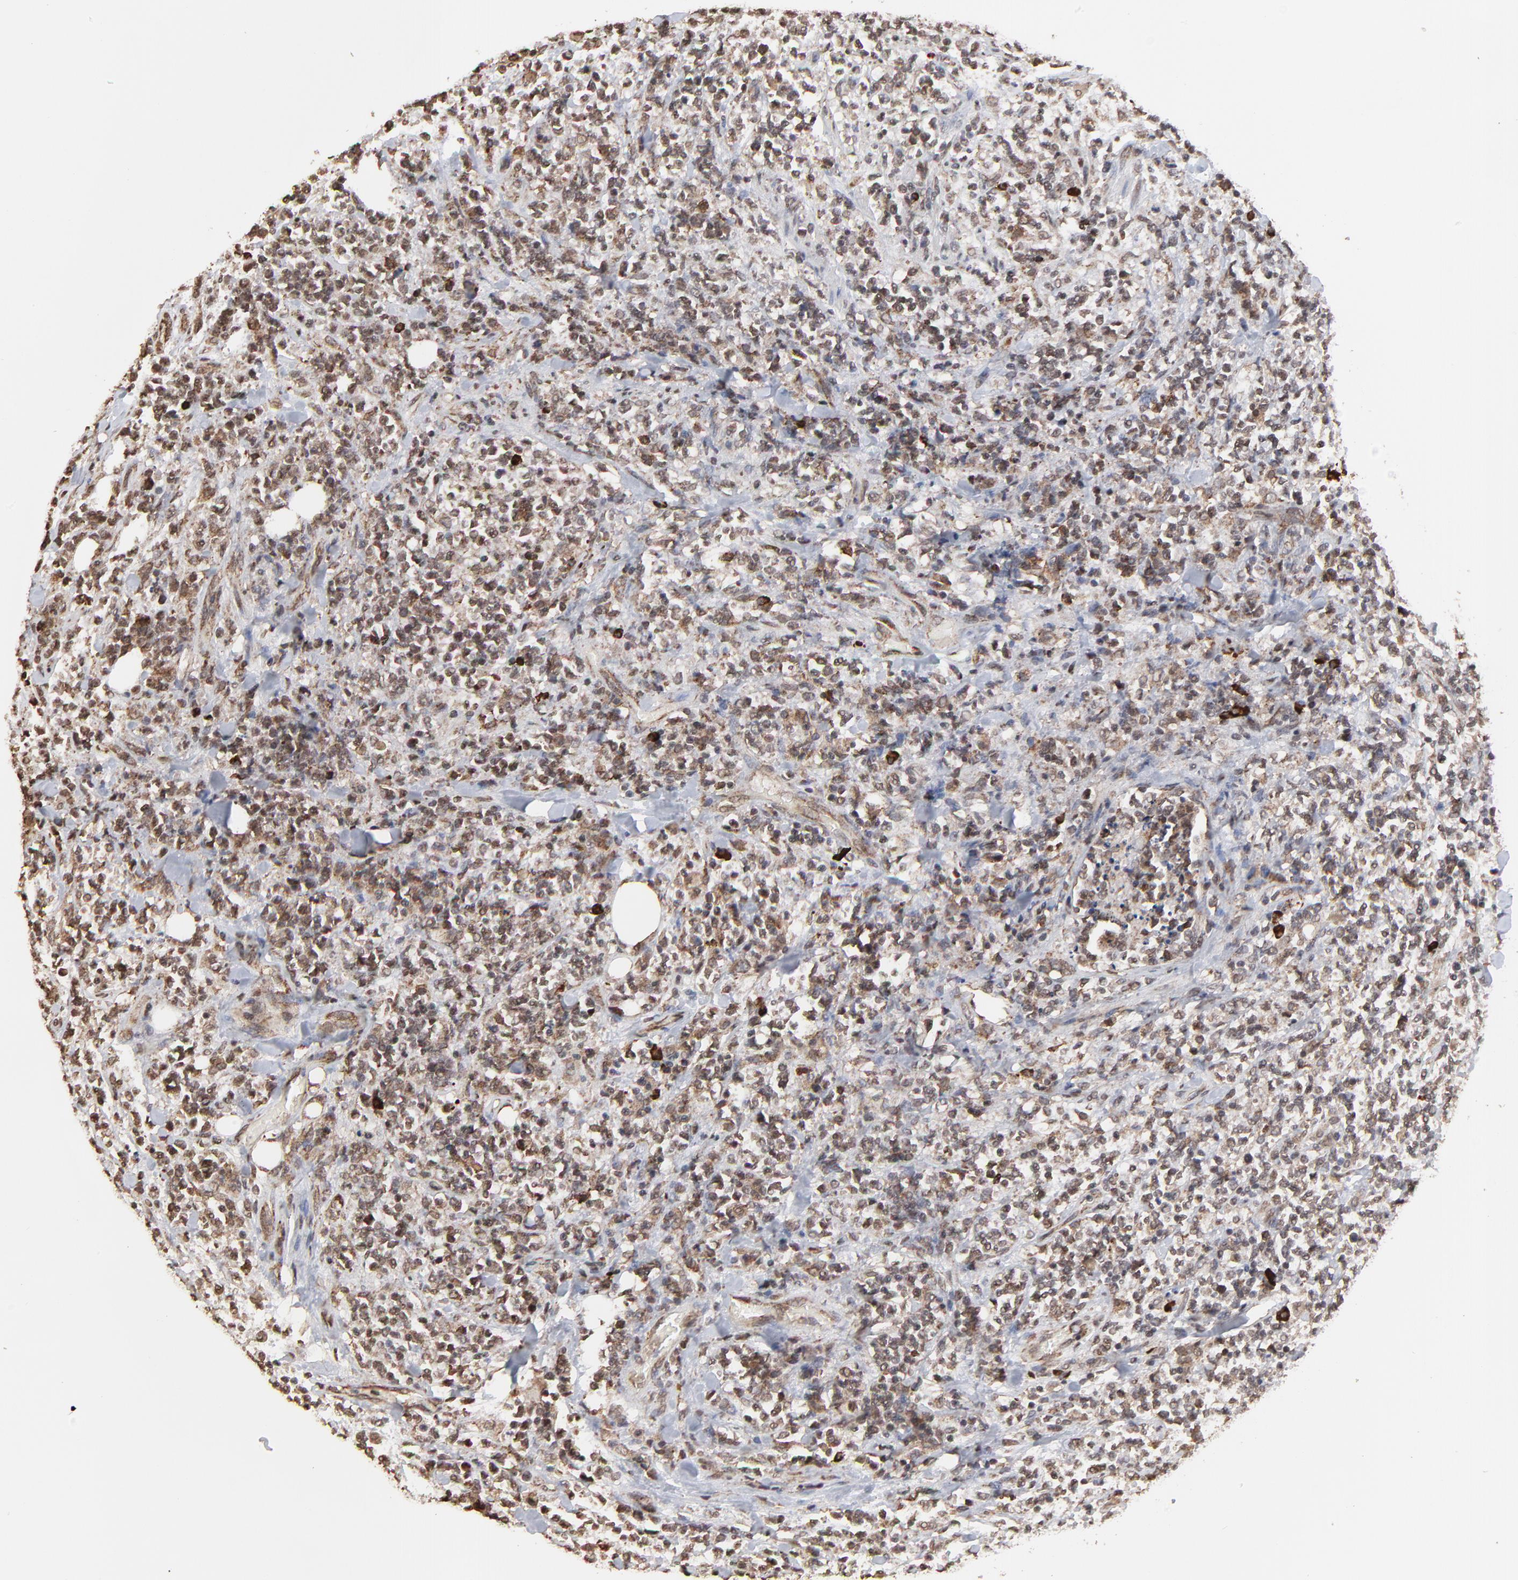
{"staining": {"intensity": "moderate", "quantity": ">75%", "location": "cytoplasmic/membranous"}, "tissue": "lymphoma", "cell_type": "Tumor cells", "image_type": "cancer", "snomed": [{"axis": "morphology", "description": "Malignant lymphoma, non-Hodgkin's type, High grade"}, {"axis": "topography", "description": "Soft tissue"}], "caption": "Brown immunohistochemical staining in human lymphoma demonstrates moderate cytoplasmic/membranous staining in about >75% of tumor cells. (DAB = brown stain, brightfield microscopy at high magnification).", "gene": "CHM", "patient": {"sex": "male", "age": 18}}